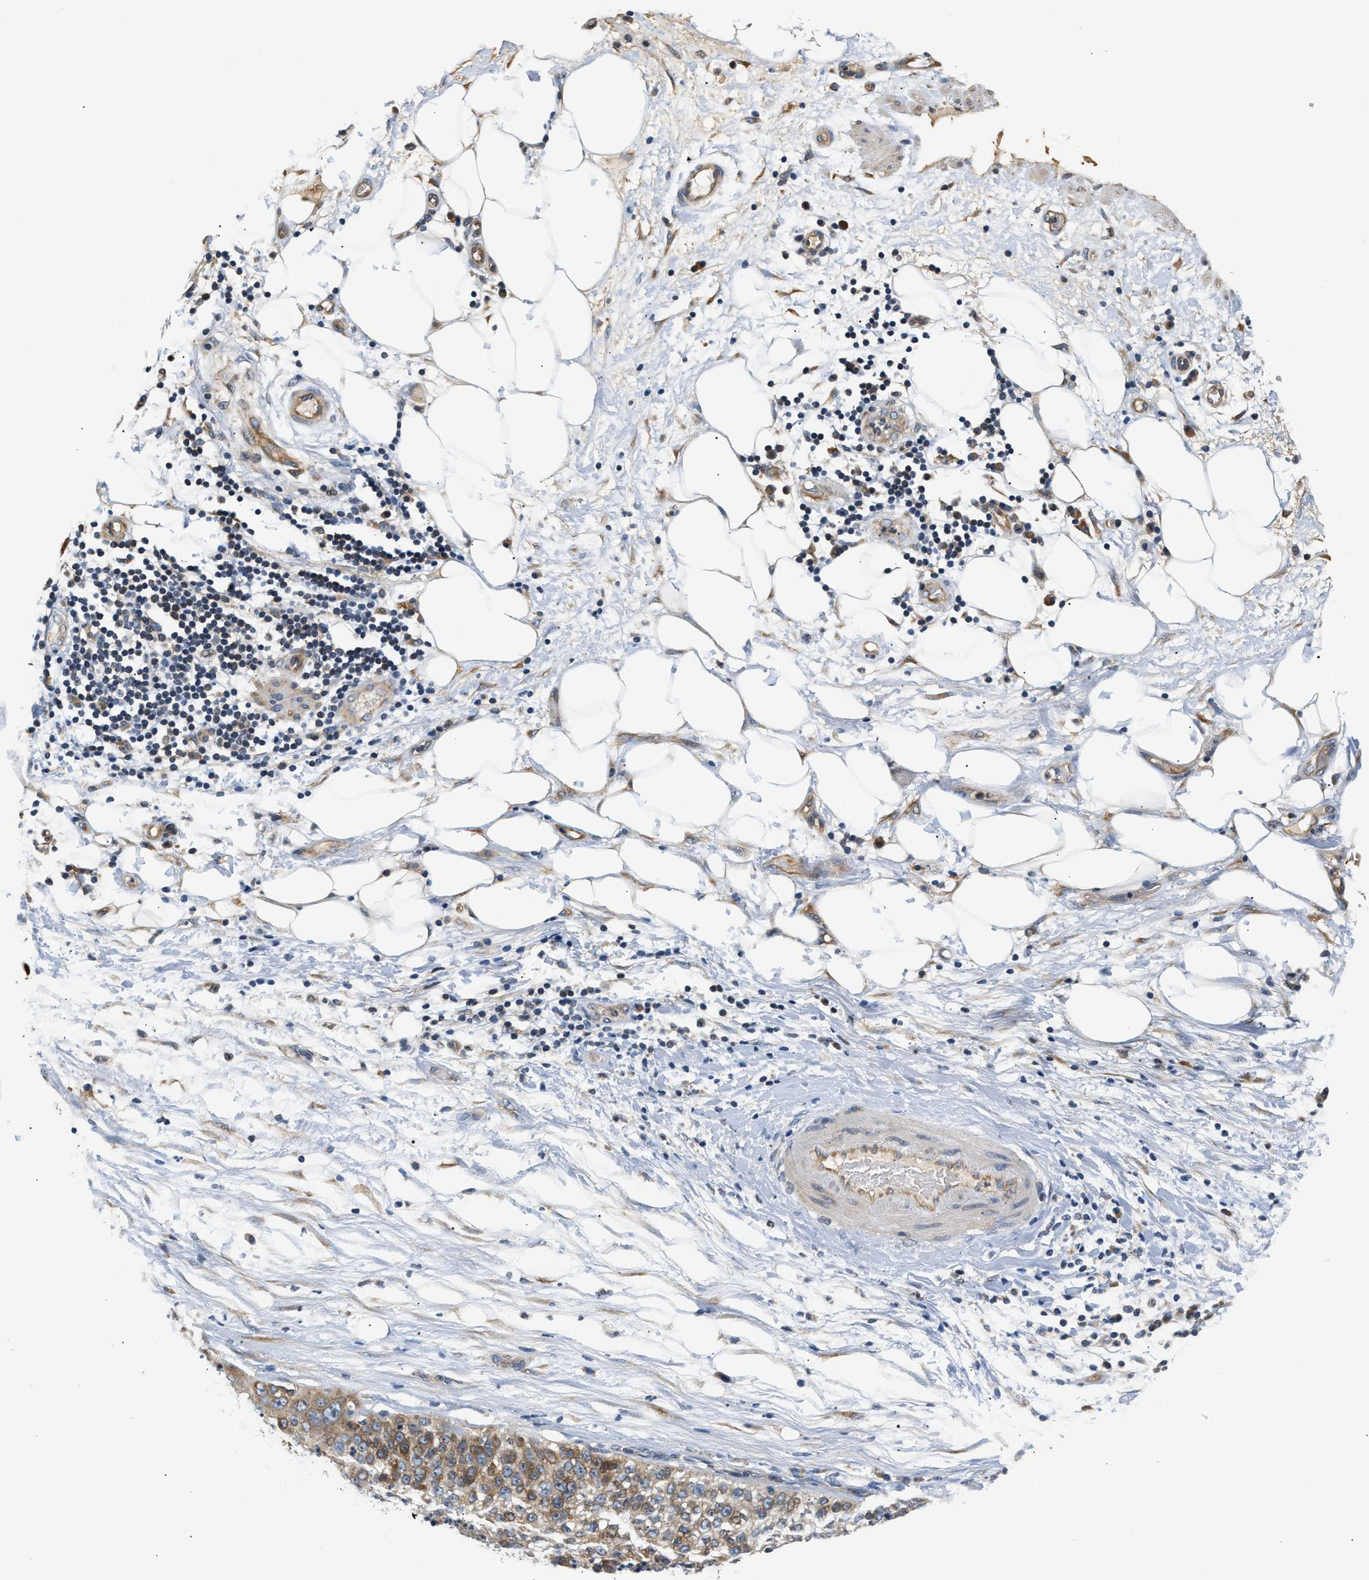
{"staining": {"intensity": "moderate", "quantity": ">75%", "location": "cytoplasmic/membranous"}, "tissue": "lung cancer", "cell_type": "Tumor cells", "image_type": "cancer", "snomed": [{"axis": "morphology", "description": "Inflammation, NOS"}, {"axis": "morphology", "description": "Squamous cell carcinoma, NOS"}, {"axis": "topography", "description": "Lymph node"}, {"axis": "topography", "description": "Soft tissue"}, {"axis": "topography", "description": "Lung"}], "caption": "DAB immunohistochemical staining of squamous cell carcinoma (lung) exhibits moderate cytoplasmic/membranous protein staining in about >75% of tumor cells.", "gene": "TNIP2", "patient": {"sex": "male", "age": 66}}